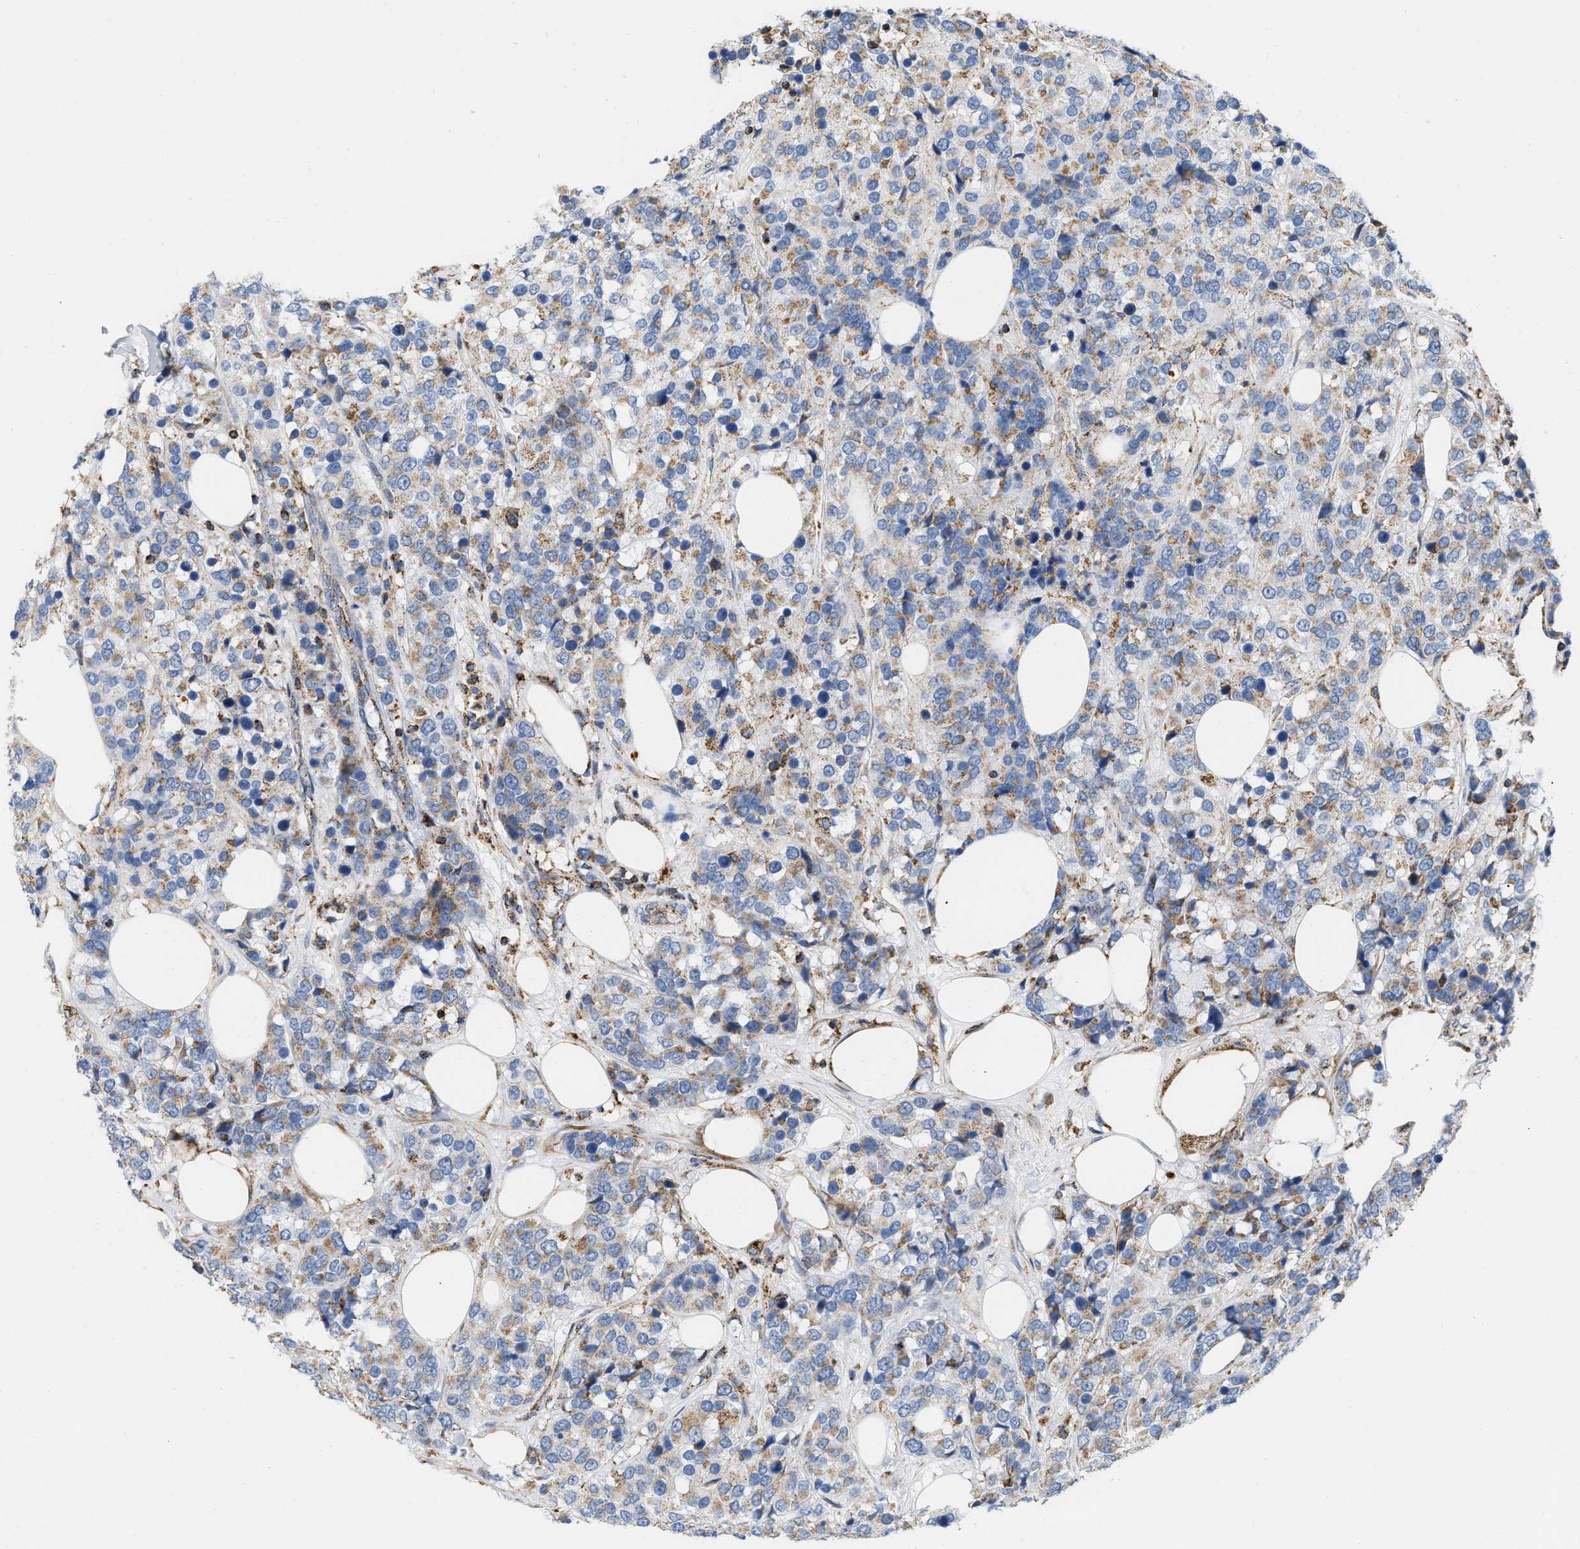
{"staining": {"intensity": "moderate", "quantity": ">75%", "location": "cytoplasmic/membranous"}, "tissue": "breast cancer", "cell_type": "Tumor cells", "image_type": "cancer", "snomed": [{"axis": "morphology", "description": "Lobular carcinoma"}, {"axis": "topography", "description": "Breast"}], "caption": "This photomicrograph shows IHC staining of human breast cancer (lobular carcinoma), with medium moderate cytoplasmic/membranous positivity in about >75% of tumor cells.", "gene": "GRB10", "patient": {"sex": "female", "age": 59}}